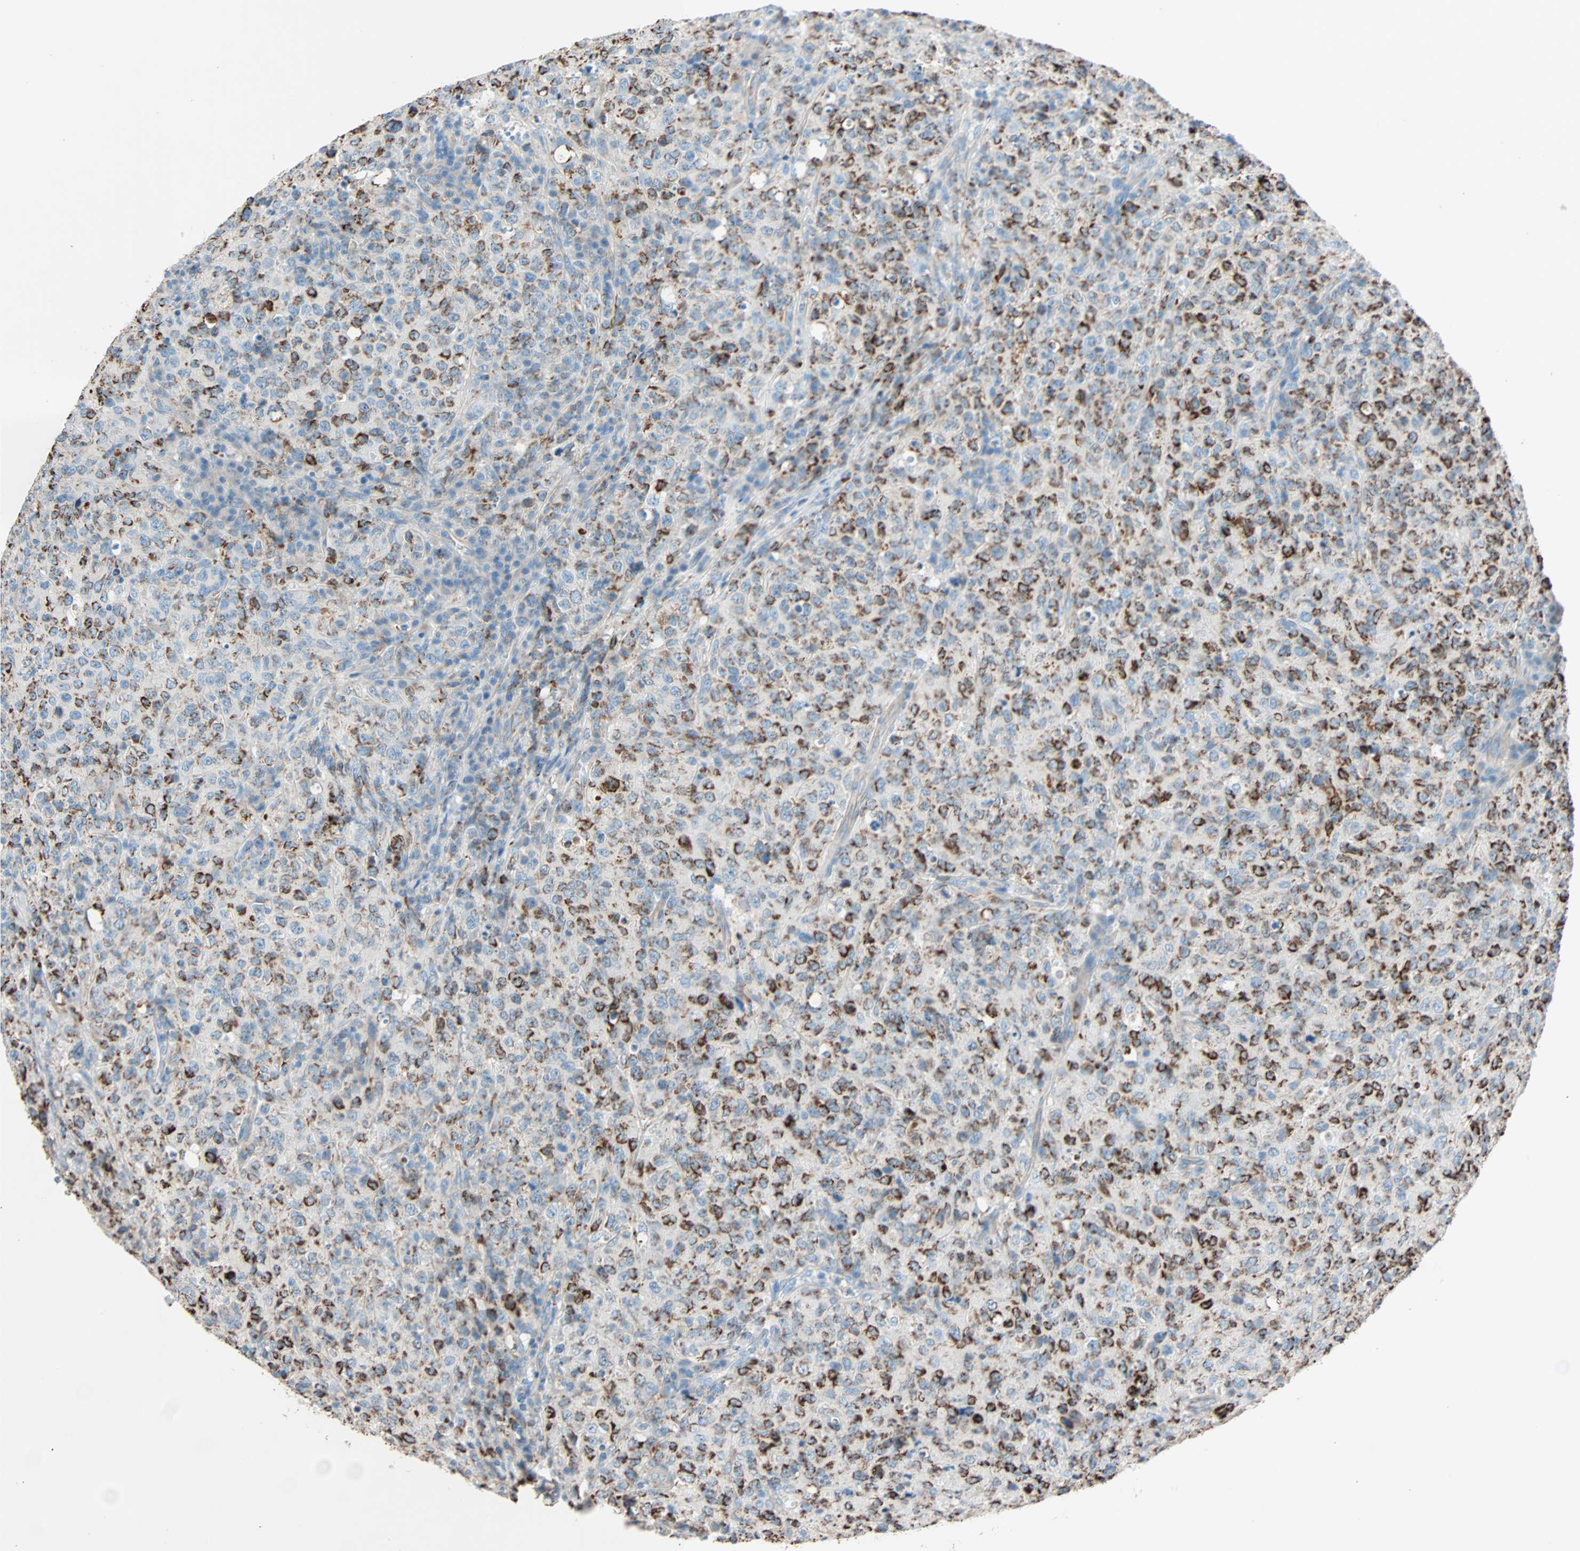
{"staining": {"intensity": "strong", "quantity": "25%-75%", "location": "cytoplasmic/membranous"}, "tissue": "lymphoma", "cell_type": "Tumor cells", "image_type": "cancer", "snomed": [{"axis": "morphology", "description": "Malignant lymphoma, non-Hodgkin's type, High grade"}, {"axis": "topography", "description": "Tonsil"}], "caption": "An immunohistochemistry histopathology image of tumor tissue is shown. Protein staining in brown shows strong cytoplasmic/membranous positivity in malignant lymphoma, non-Hodgkin's type (high-grade) within tumor cells. The protein is shown in brown color, while the nuclei are stained blue.", "gene": "LY6G6F", "patient": {"sex": "female", "age": 36}}